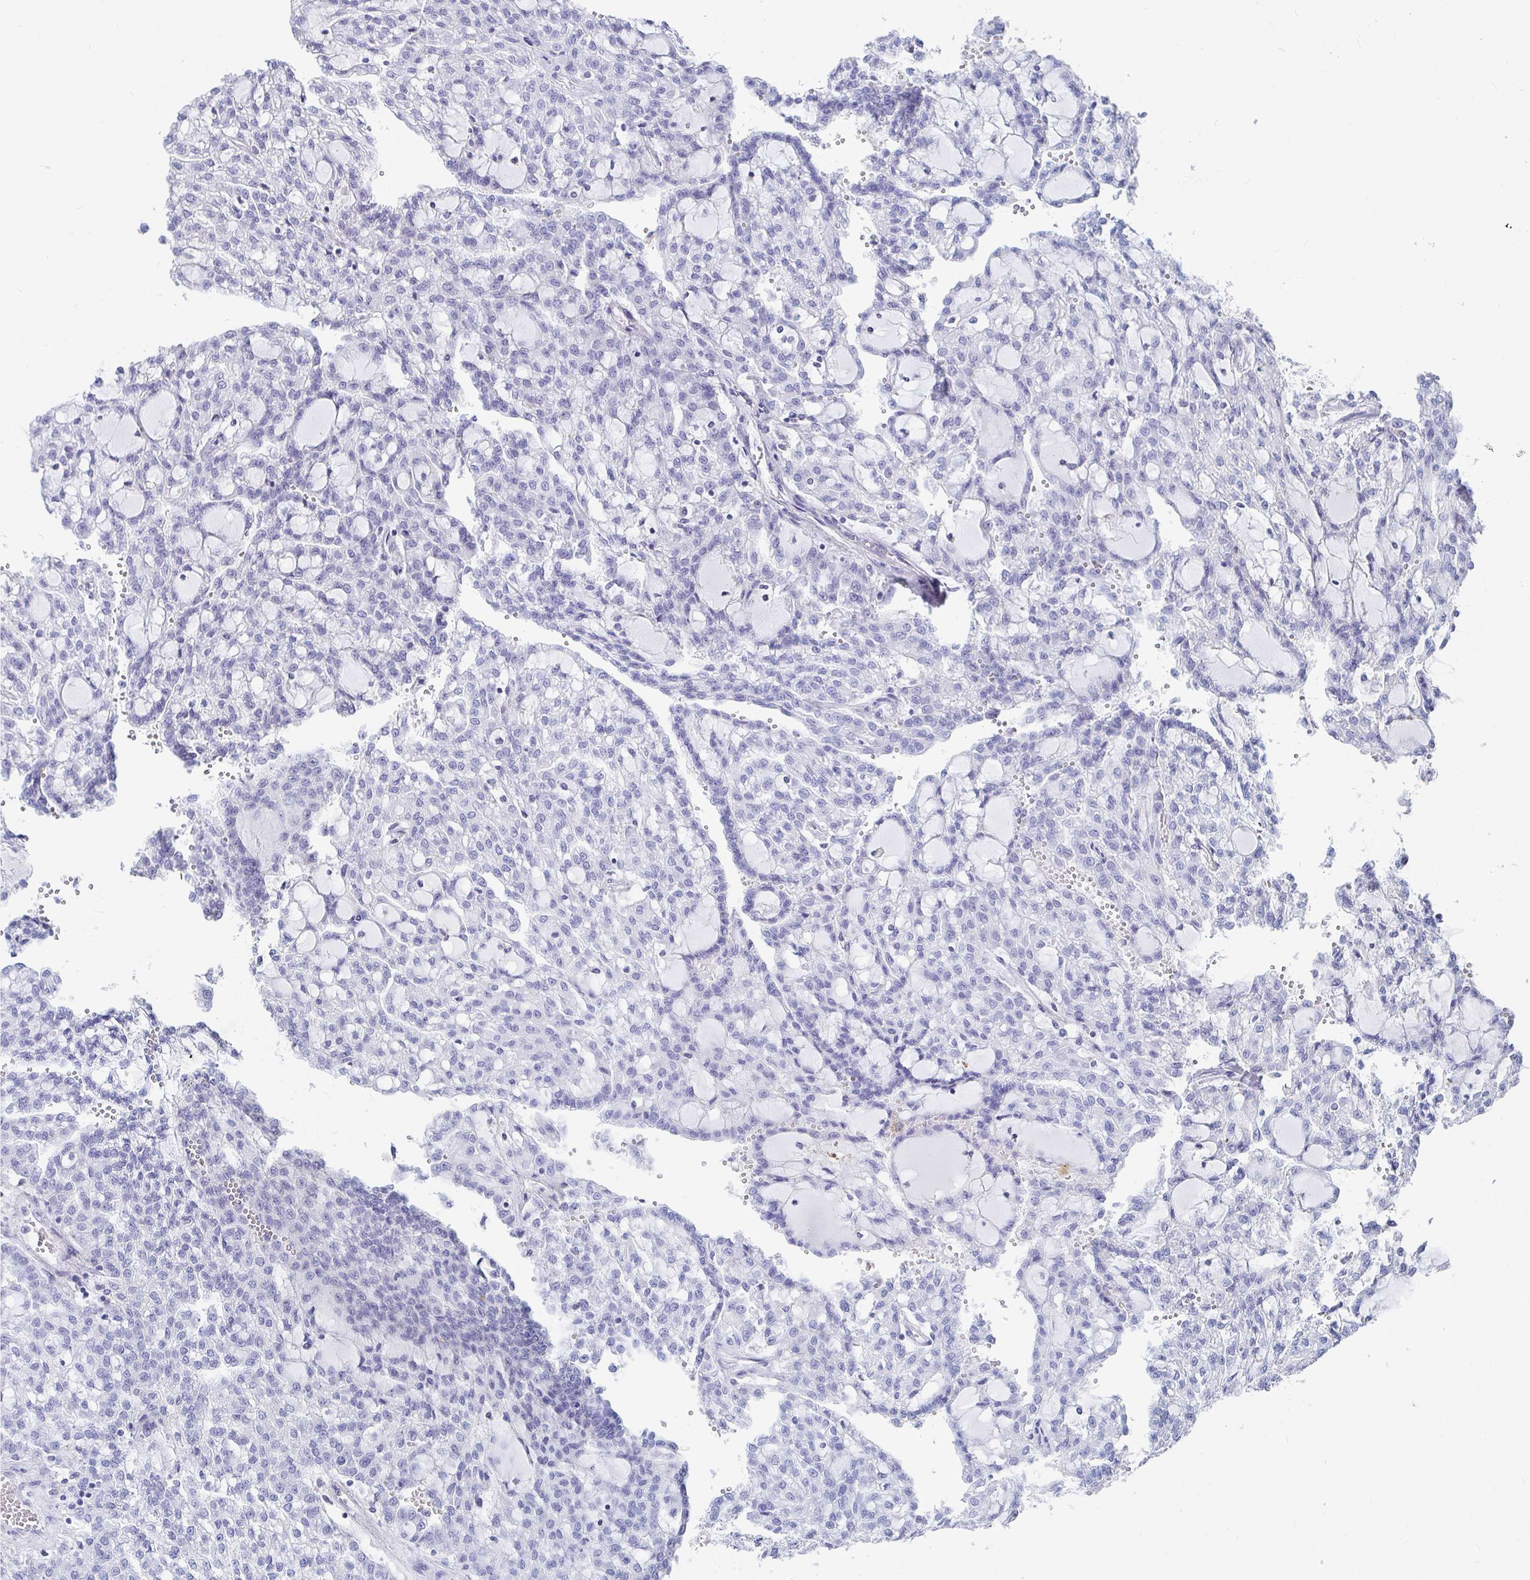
{"staining": {"intensity": "negative", "quantity": "none", "location": "none"}, "tissue": "renal cancer", "cell_type": "Tumor cells", "image_type": "cancer", "snomed": [{"axis": "morphology", "description": "Adenocarcinoma, NOS"}, {"axis": "topography", "description": "Kidney"}], "caption": "Immunohistochemical staining of renal adenocarcinoma displays no significant positivity in tumor cells.", "gene": "ZFP82", "patient": {"sex": "male", "age": 63}}